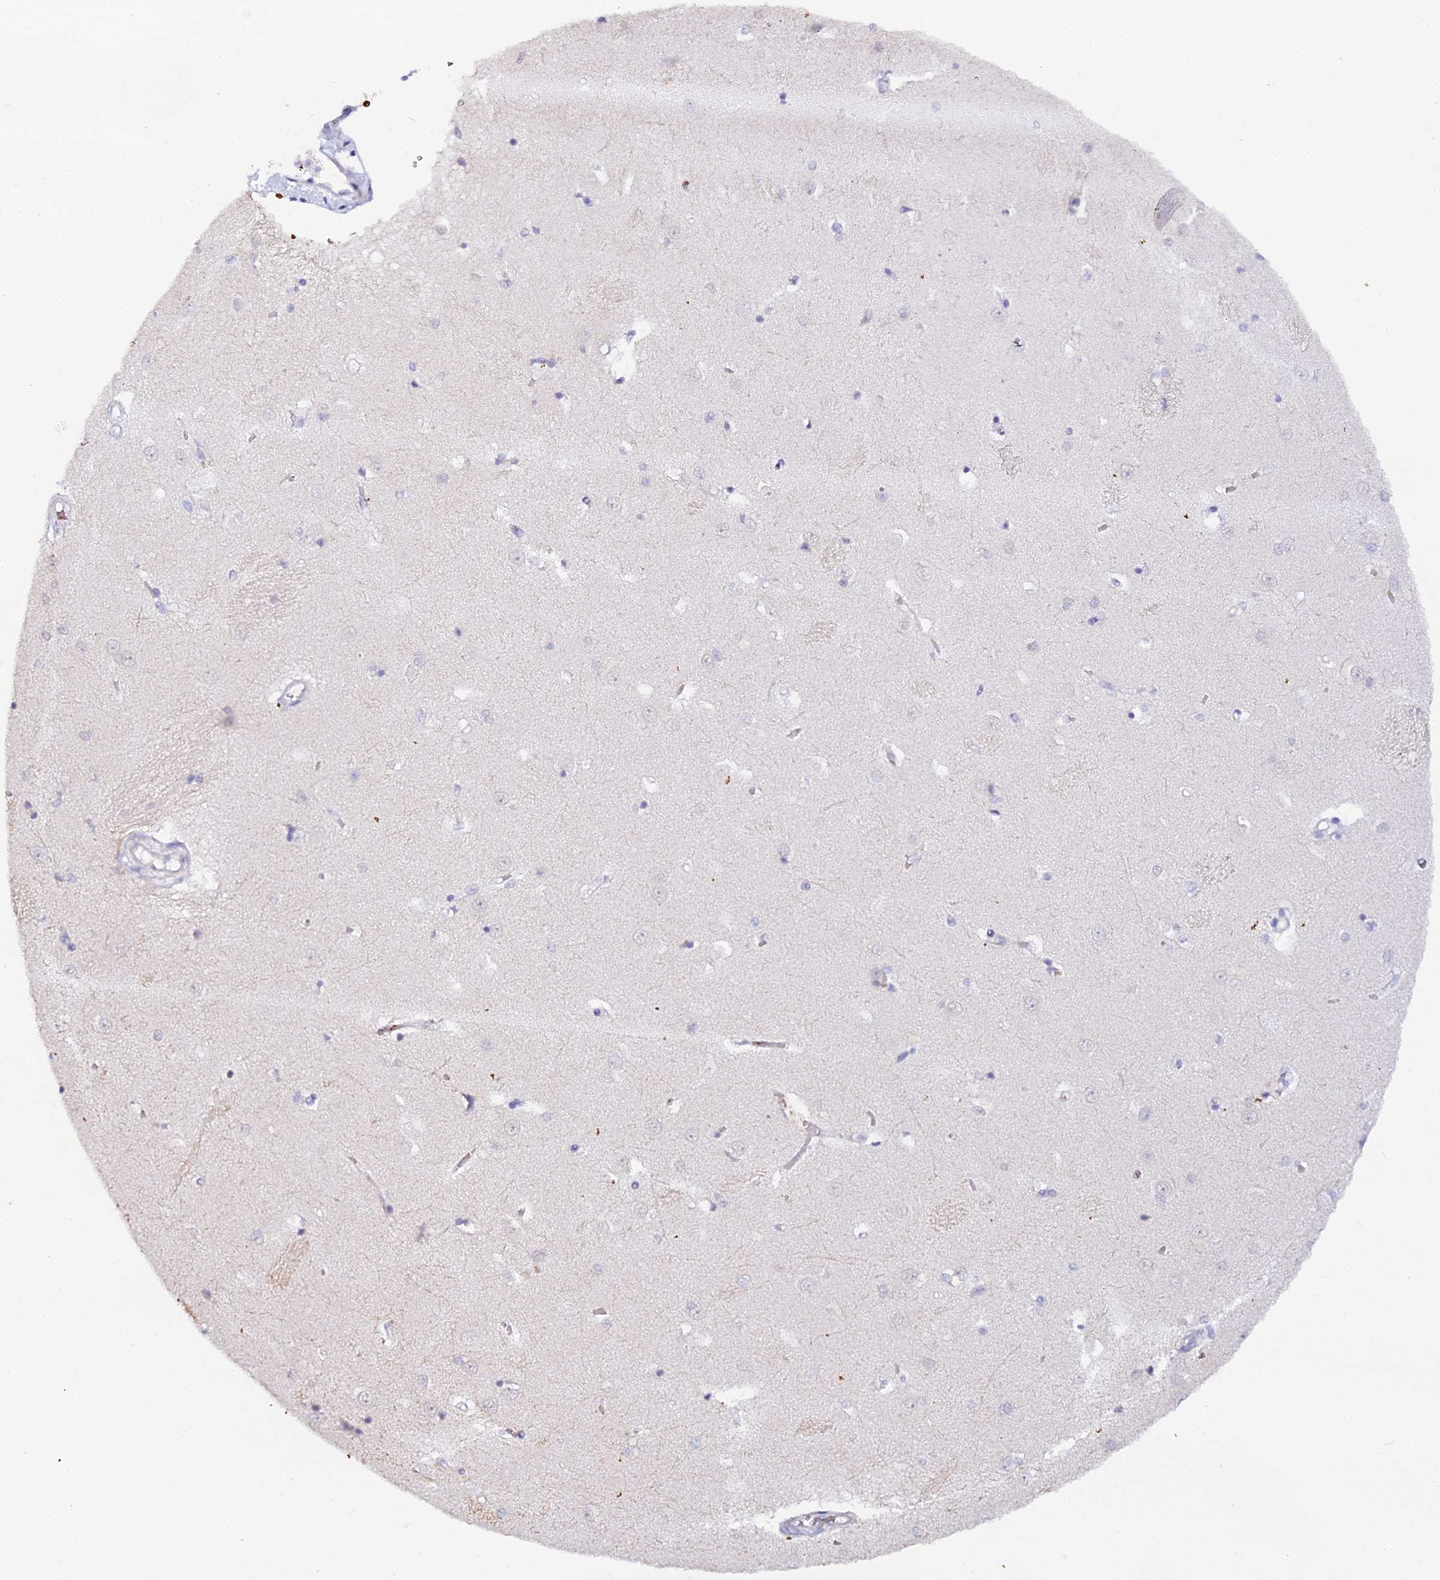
{"staining": {"intensity": "negative", "quantity": "none", "location": "none"}, "tissue": "caudate", "cell_type": "Glial cells", "image_type": "normal", "snomed": [{"axis": "morphology", "description": "Normal tissue, NOS"}, {"axis": "topography", "description": "Lateral ventricle wall"}], "caption": "Immunohistochemistry photomicrograph of benign caudate: human caudate stained with DAB shows no significant protein positivity in glial cells. (Brightfield microscopy of DAB IHC at high magnification).", "gene": "CFAP45", "patient": {"sex": "male", "age": 37}}